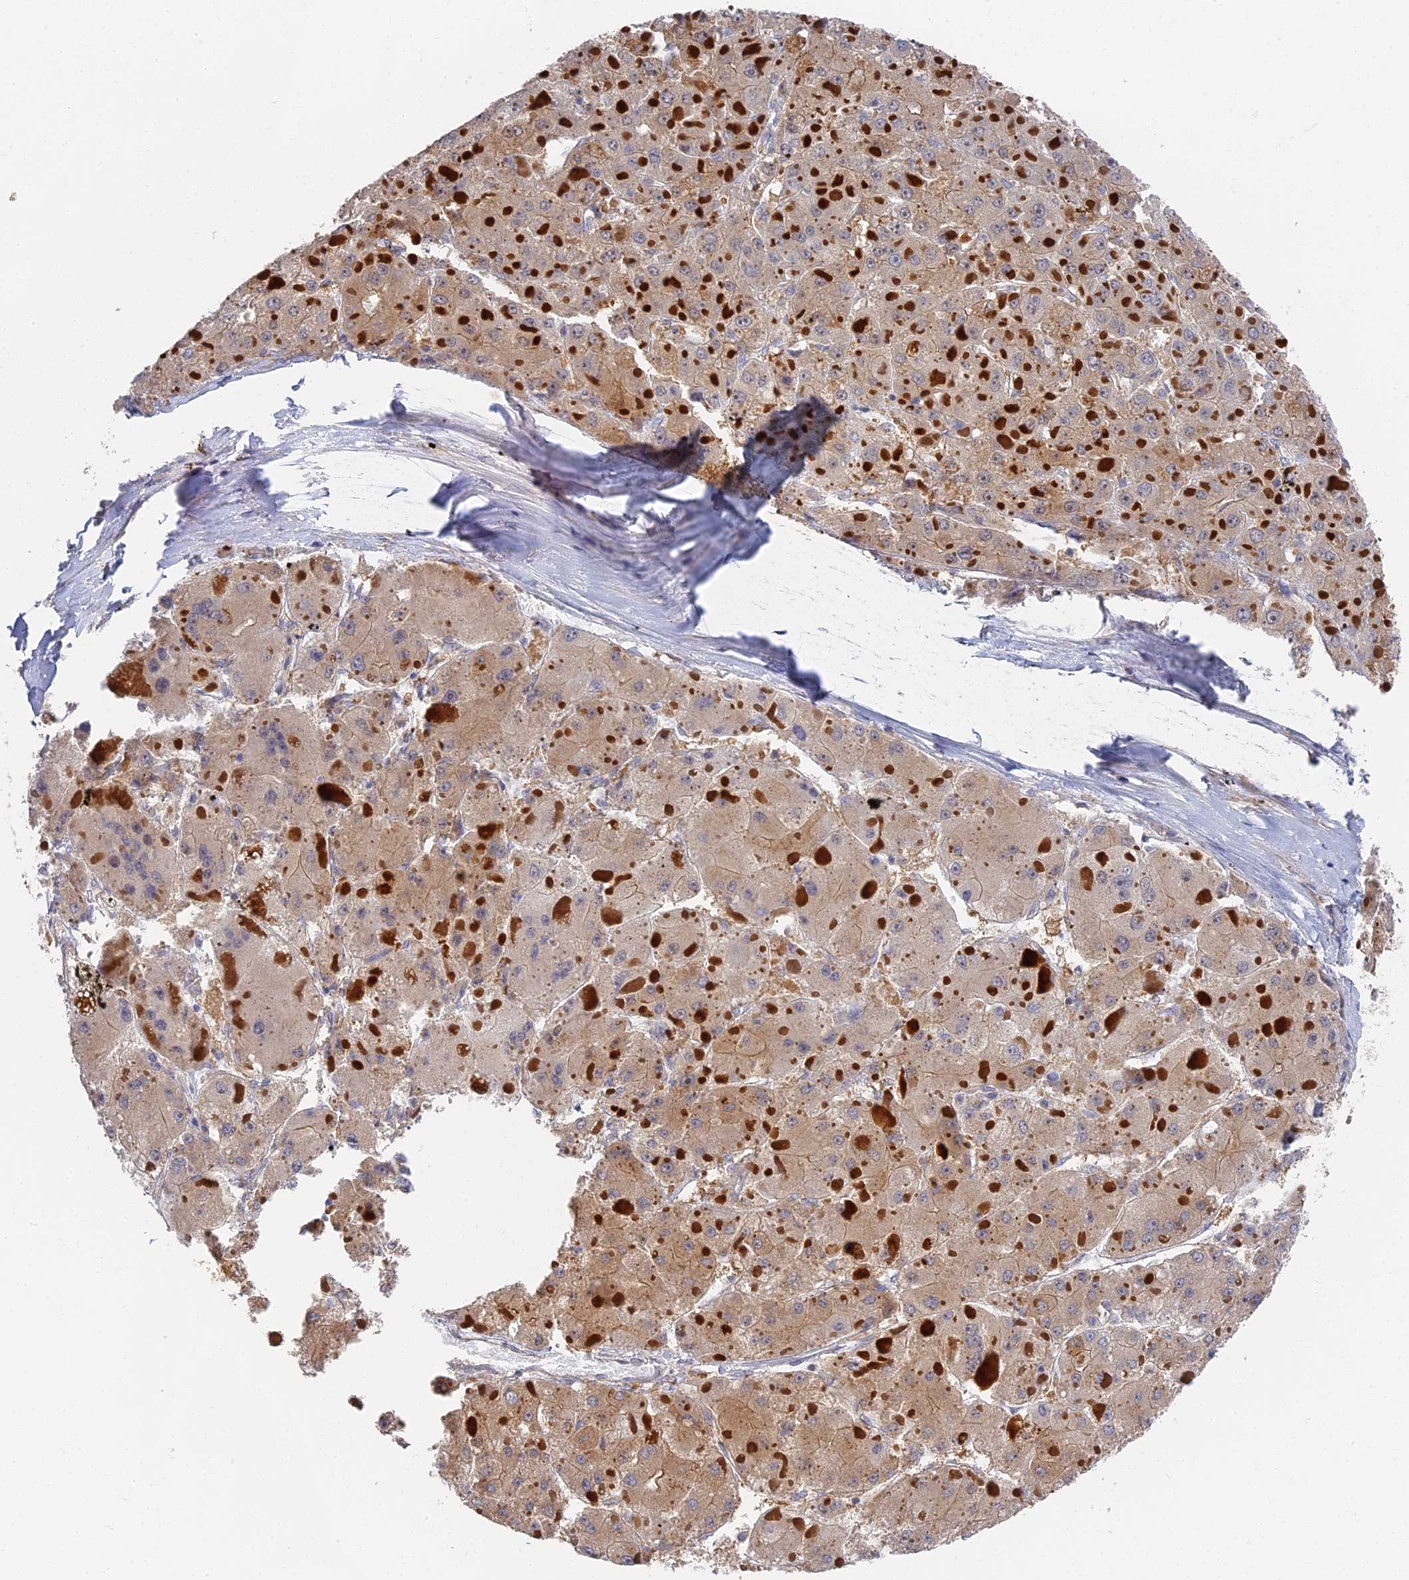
{"staining": {"intensity": "negative", "quantity": "none", "location": "none"}, "tissue": "liver cancer", "cell_type": "Tumor cells", "image_type": "cancer", "snomed": [{"axis": "morphology", "description": "Carcinoma, Hepatocellular, NOS"}, {"axis": "topography", "description": "Liver"}], "caption": "Protein analysis of liver cancer (hepatocellular carcinoma) exhibits no significant staining in tumor cells.", "gene": "CCDC113", "patient": {"sex": "female", "age": 73}}